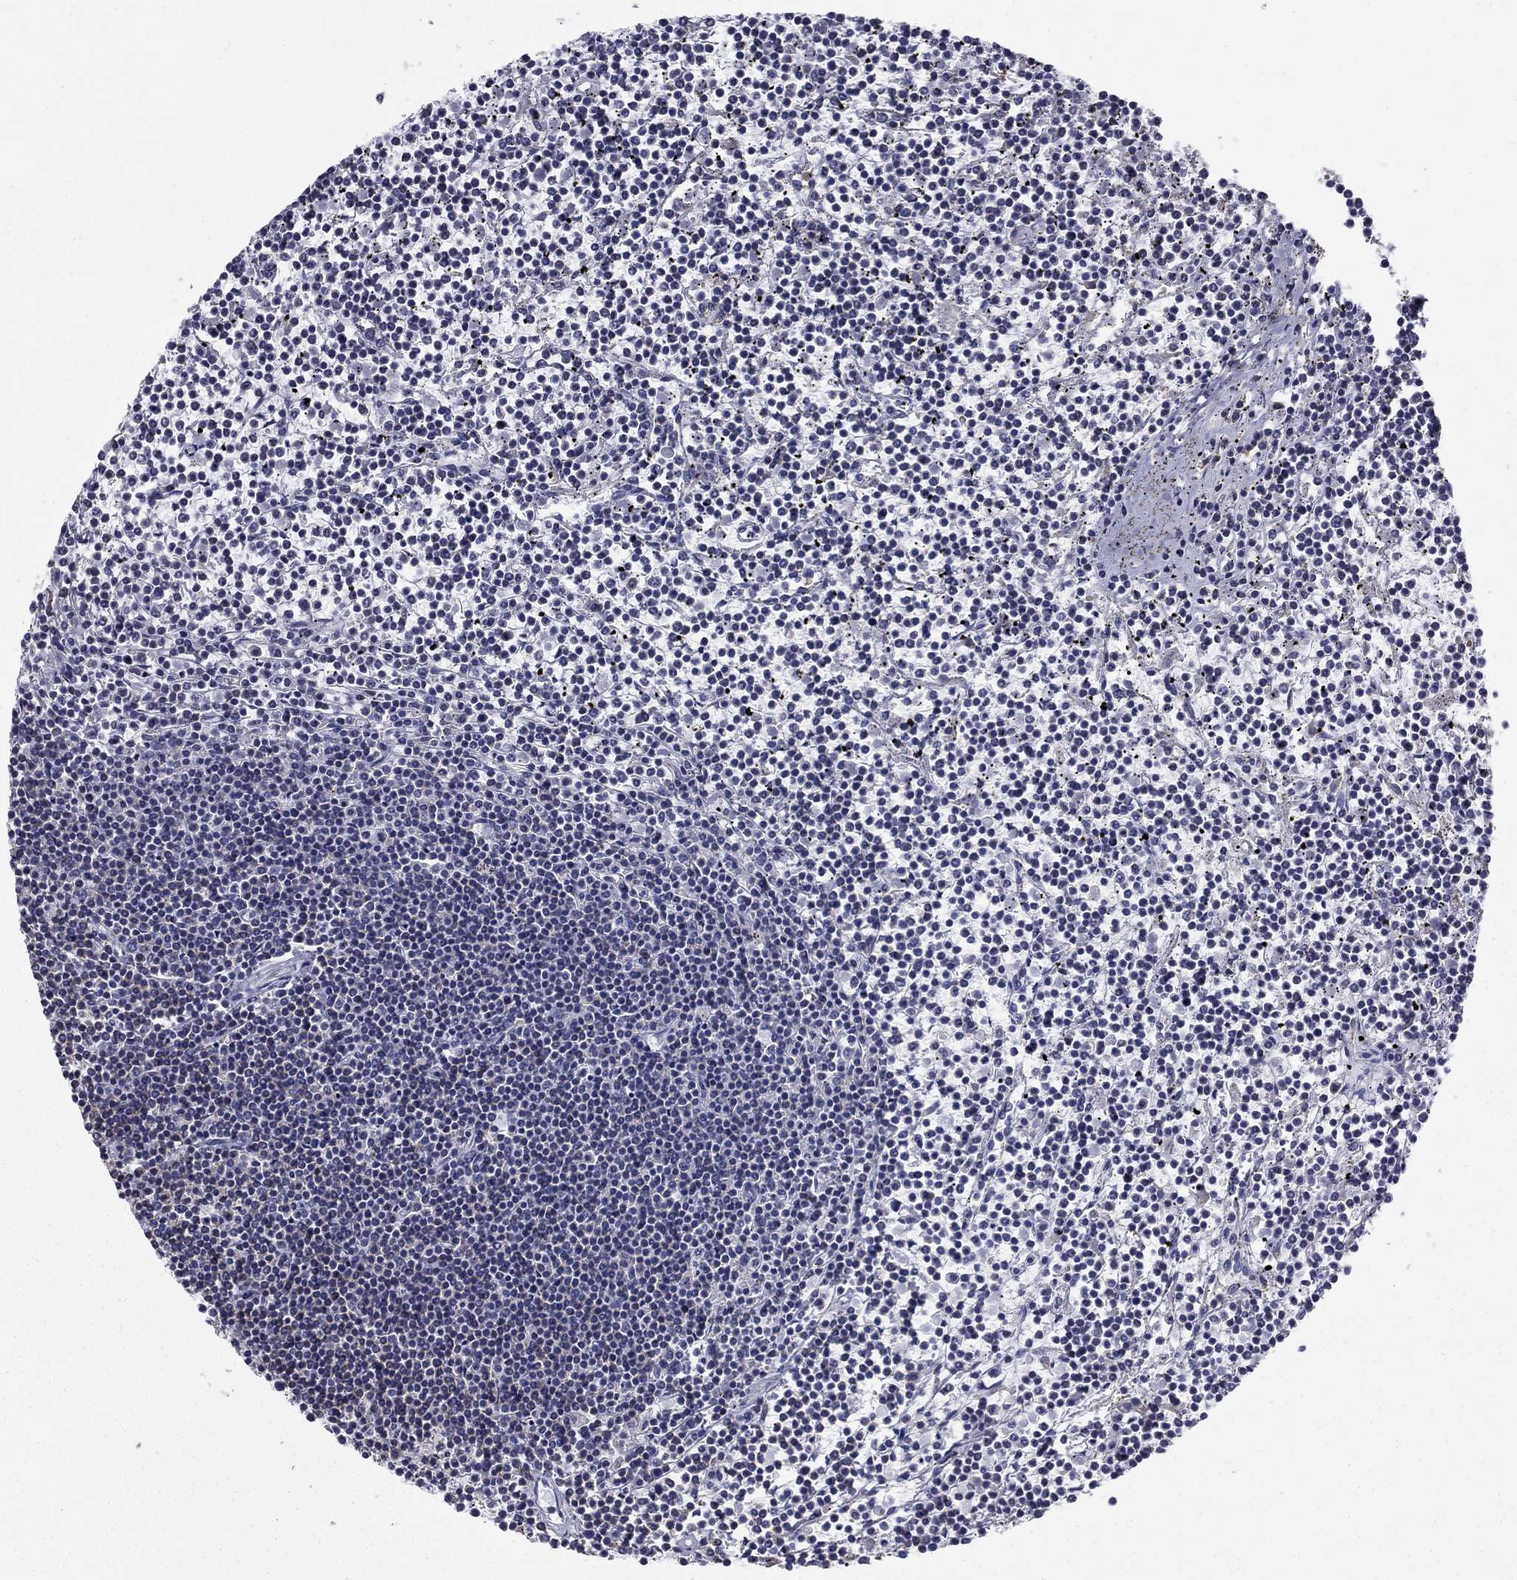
{"staining": {"intensity": "negative", "quantity": "none", "location": "none"}, "tissue": "lymphoma", "cell_type": "Tumor cells", "image_type": "cancer", "snomed": [{"axis": "morphology", "description": "Malignant lymphoma, non-Hodgkin's type, Low grade"}, {"axis": "topography", "description": "Spleen"}], "caption": "Immunohistochemistry (IHC) histopathology image of neoplastic tissue: low-grade malignant lymphoma, non-Hodgkin's type stained with DAB exhibits no significant protein expression in tumor cells.", "gene": "NME5", "patient": {"sex": "female", "age": 19}}